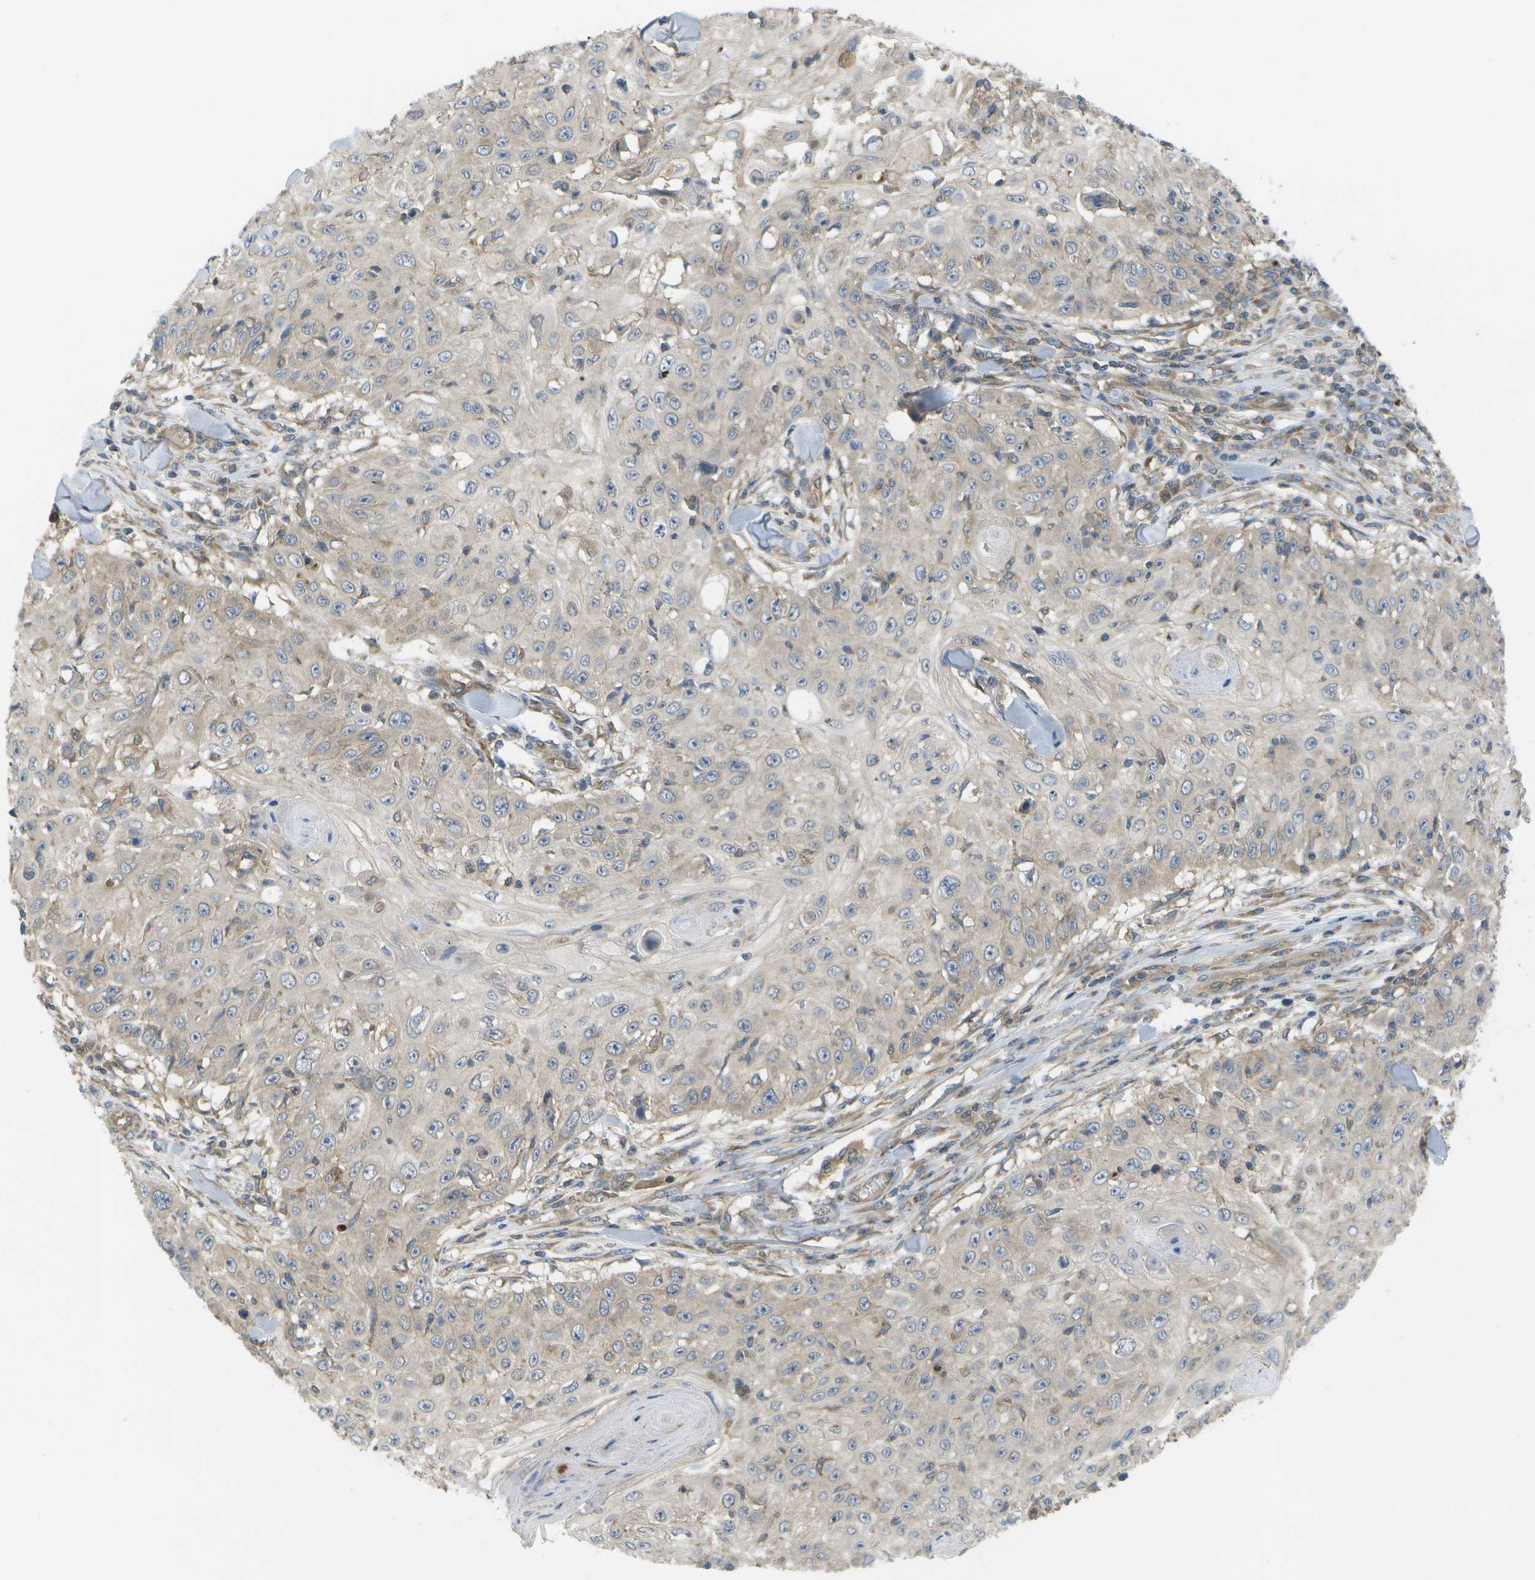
{"staining": {"intensity": "weak", "quantity": "25%-75%", "location": "cytoplasmic/membranous"}, "tissue": "skin cancer", "cell_type": "Tumor cells", "image_type": "cancer", "snomed": [{"axis": "morphology", "description": "Squamous cell carcinoma, NOS"}, {"axis": "topography", "description": "Skin"}], "caption": "Immunohistochemistry staining of skin cancer (squamous cell carcinoma), which shows low levels of weak cytoplasmic/membranous positivity in about 25%-75% of tumor cells indicating weak cytoplasmic/membranous protein expression. The staining was performed using DAB (3,3'-diaminobenzidine) (brown) for protein detection and nuclei were counterstained in hematoxylin (blue).", "gene": "DPM3", "patient": {"sex": "male", "age": 86}}